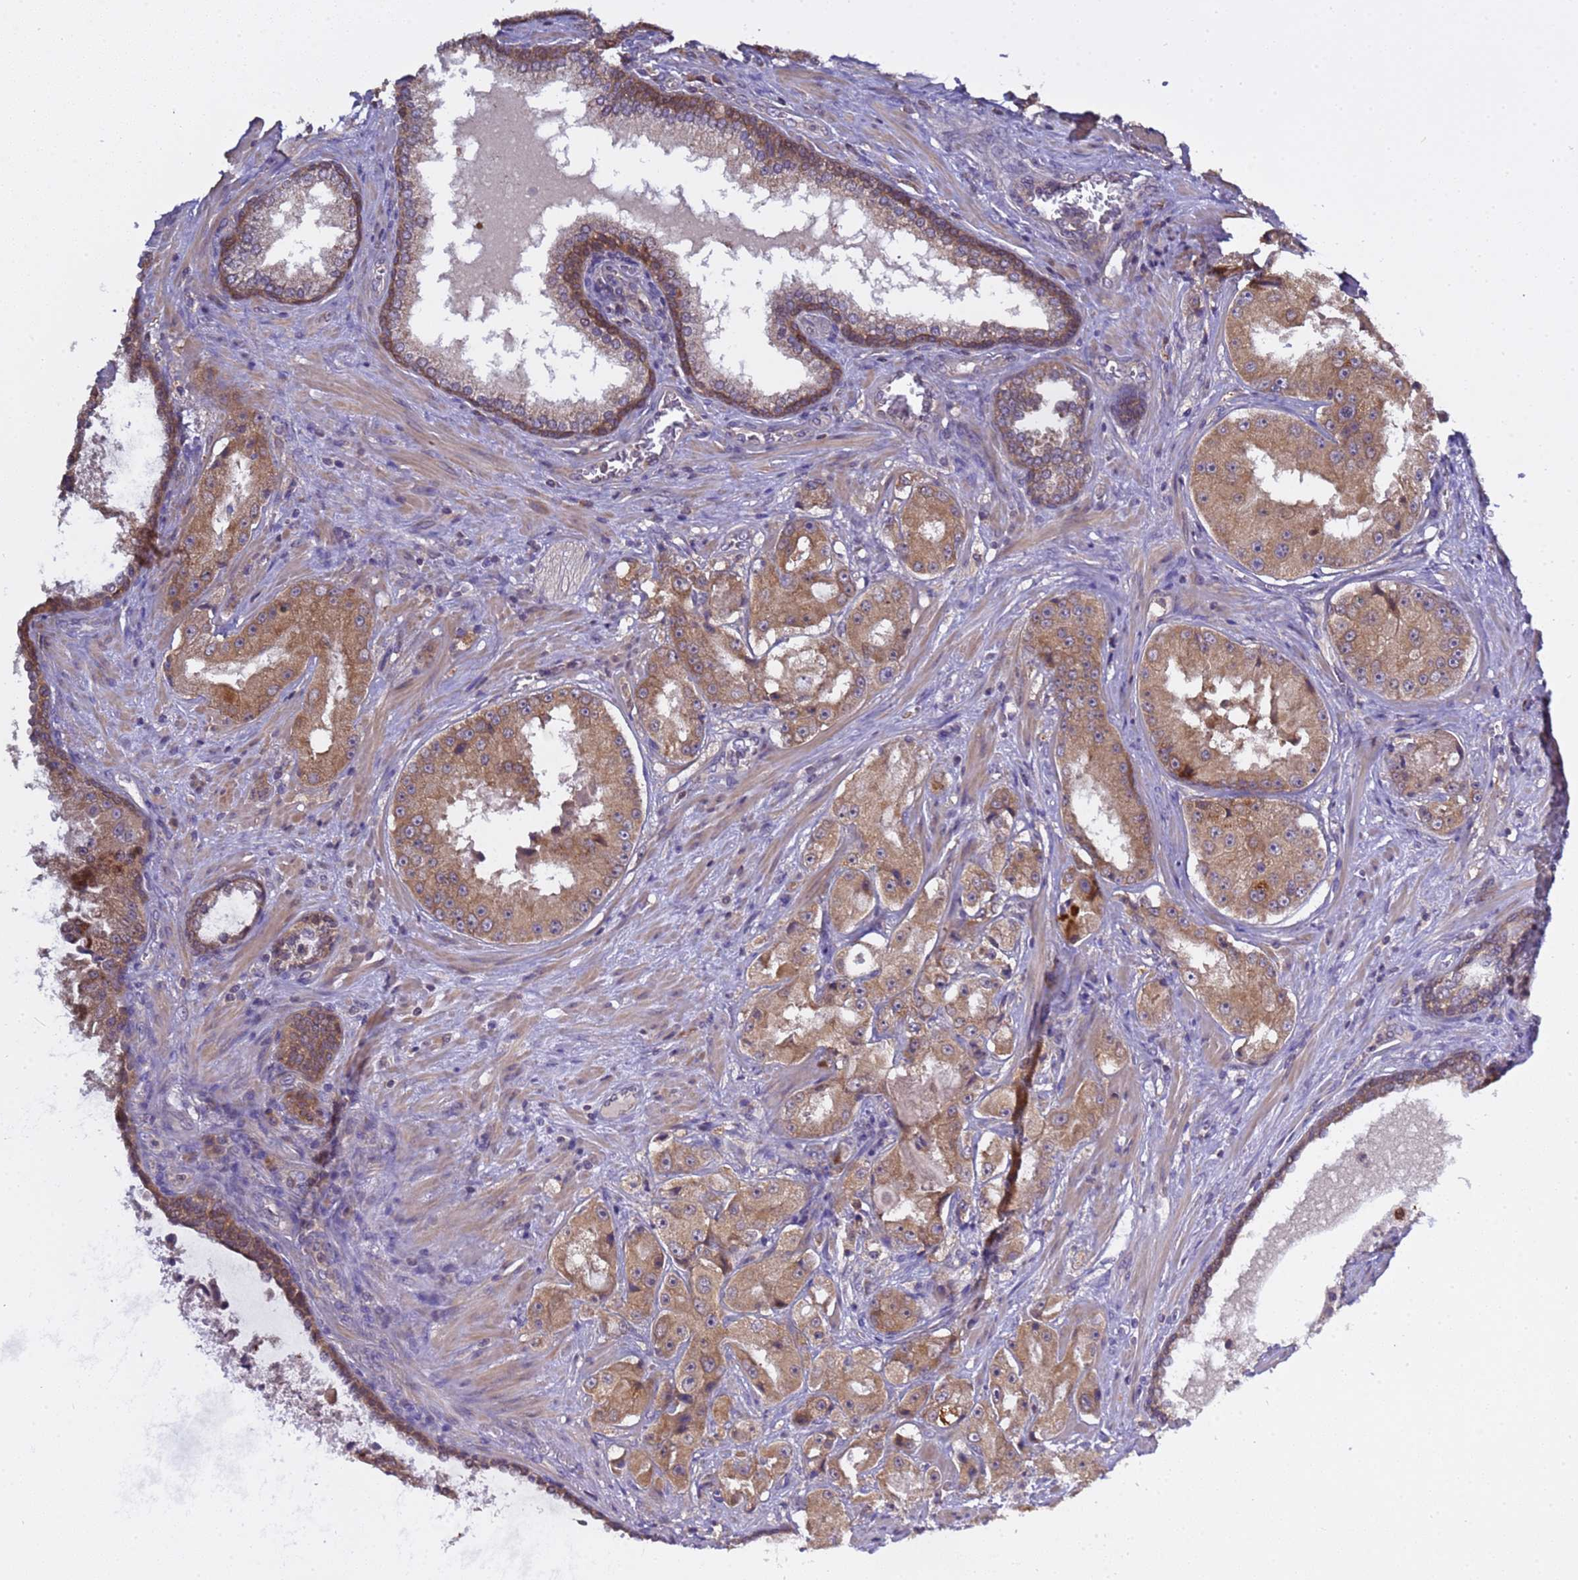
{"staining": {"intensity": "moderate", "quantity": ">75%", "location": "cytoplasmic/membranous"}, "tissue": "prostate cancer", "cell_type": "Tumor cells", "image_type": "cancer", "snomed": [{"axis": "morphology", "description": "Adenocarcinoma, High grade"}, {"axis": "topography", "description": "Prostate"}], "caption": "Protein expression analysis of human prostate cancer (adenocarcinoma (high-grade)) reveals moderate cytoplasmic/membranous expression in about >75% of tumor cells.", "gene": "ELMOD2", "patient": {"sex": "male", "age": 73}}